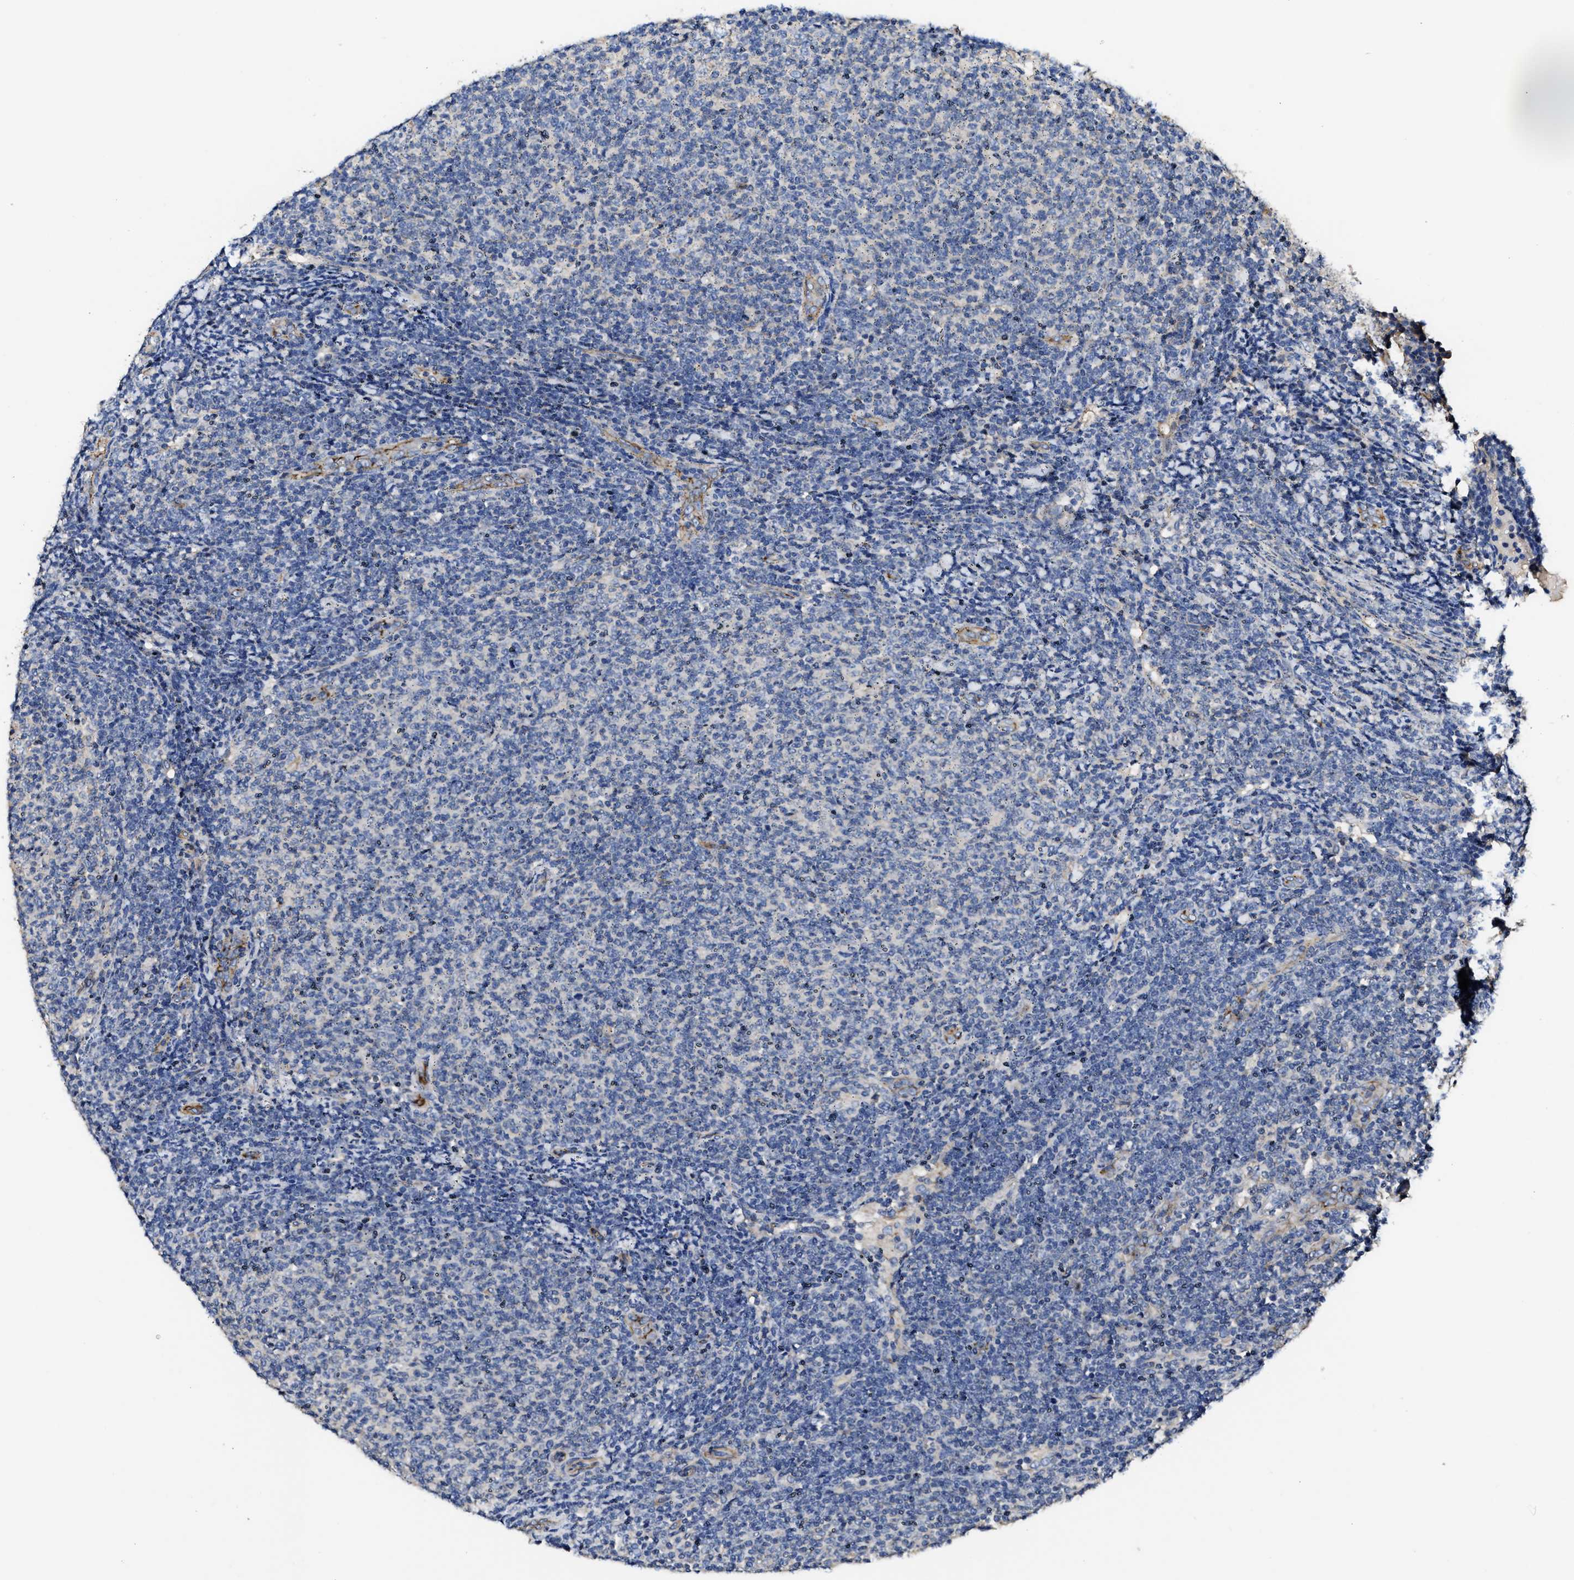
{"staining": {"intensity": "negative", "quantity": "none", "location": "none"}, "tissue": "lymphoma", "cell_type": "Tumor cells", "image_type": "cancer", "snomed": [{"axis": "morphology", "description": "Malignant lymphoma, non-Hodgkin's type, Low grade"}, {"axis": "topography", "description": "Lymph node"}], "caption": "DAB (3,3'-diaminobenzidine) immunohistochemical staining of low-grade malignant lymphoma, non-Hodgkin's type reveals no significant staining in tumor cells.", "gene": "USP4", "patient": {"sex": "male", "age": 66}}